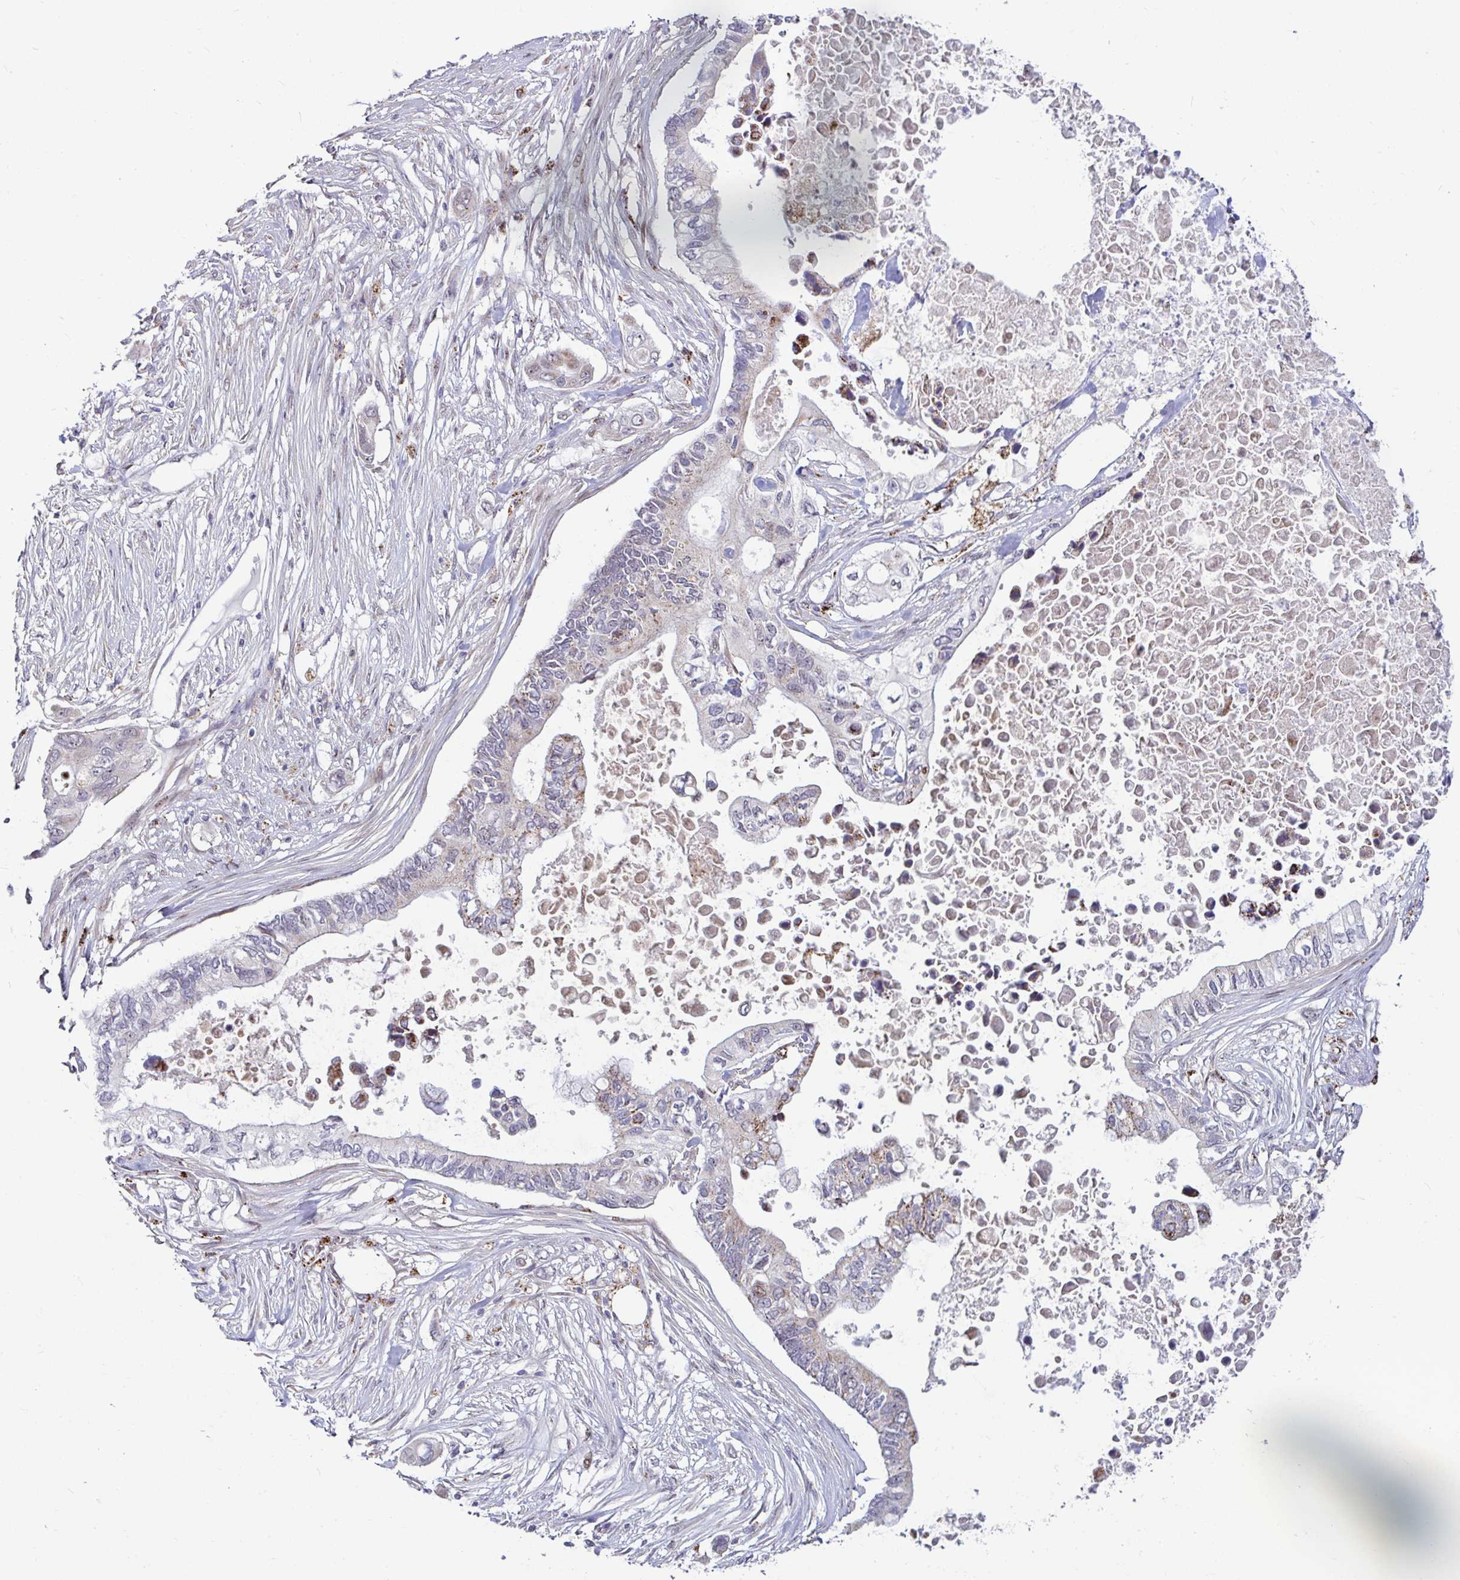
{"staining": {"intensity": "weak", "quantity": "<25%", "location": "cytoplasmic/membranous"}, "tissue": "pancreatic cancer", "cell_type": "Tumor cells", "image_type": "cancer", "snomed": [{"axis": "morphology", "description": "Adenocarcinoma, NOS"}, {"axis": "topography", "description": "Pancreas"}], "caption": "The photomicrograph exhibits no staining of tumor cells in pancreatic cancer (adenocarcinoma). Brightfield microscopy of immunohistochemistry stained with DAB (brown) and hematoxylin (blue), captured at high magnification.", "gene": "DZIP1", "patient": {"sex": "female", "age": 63}}